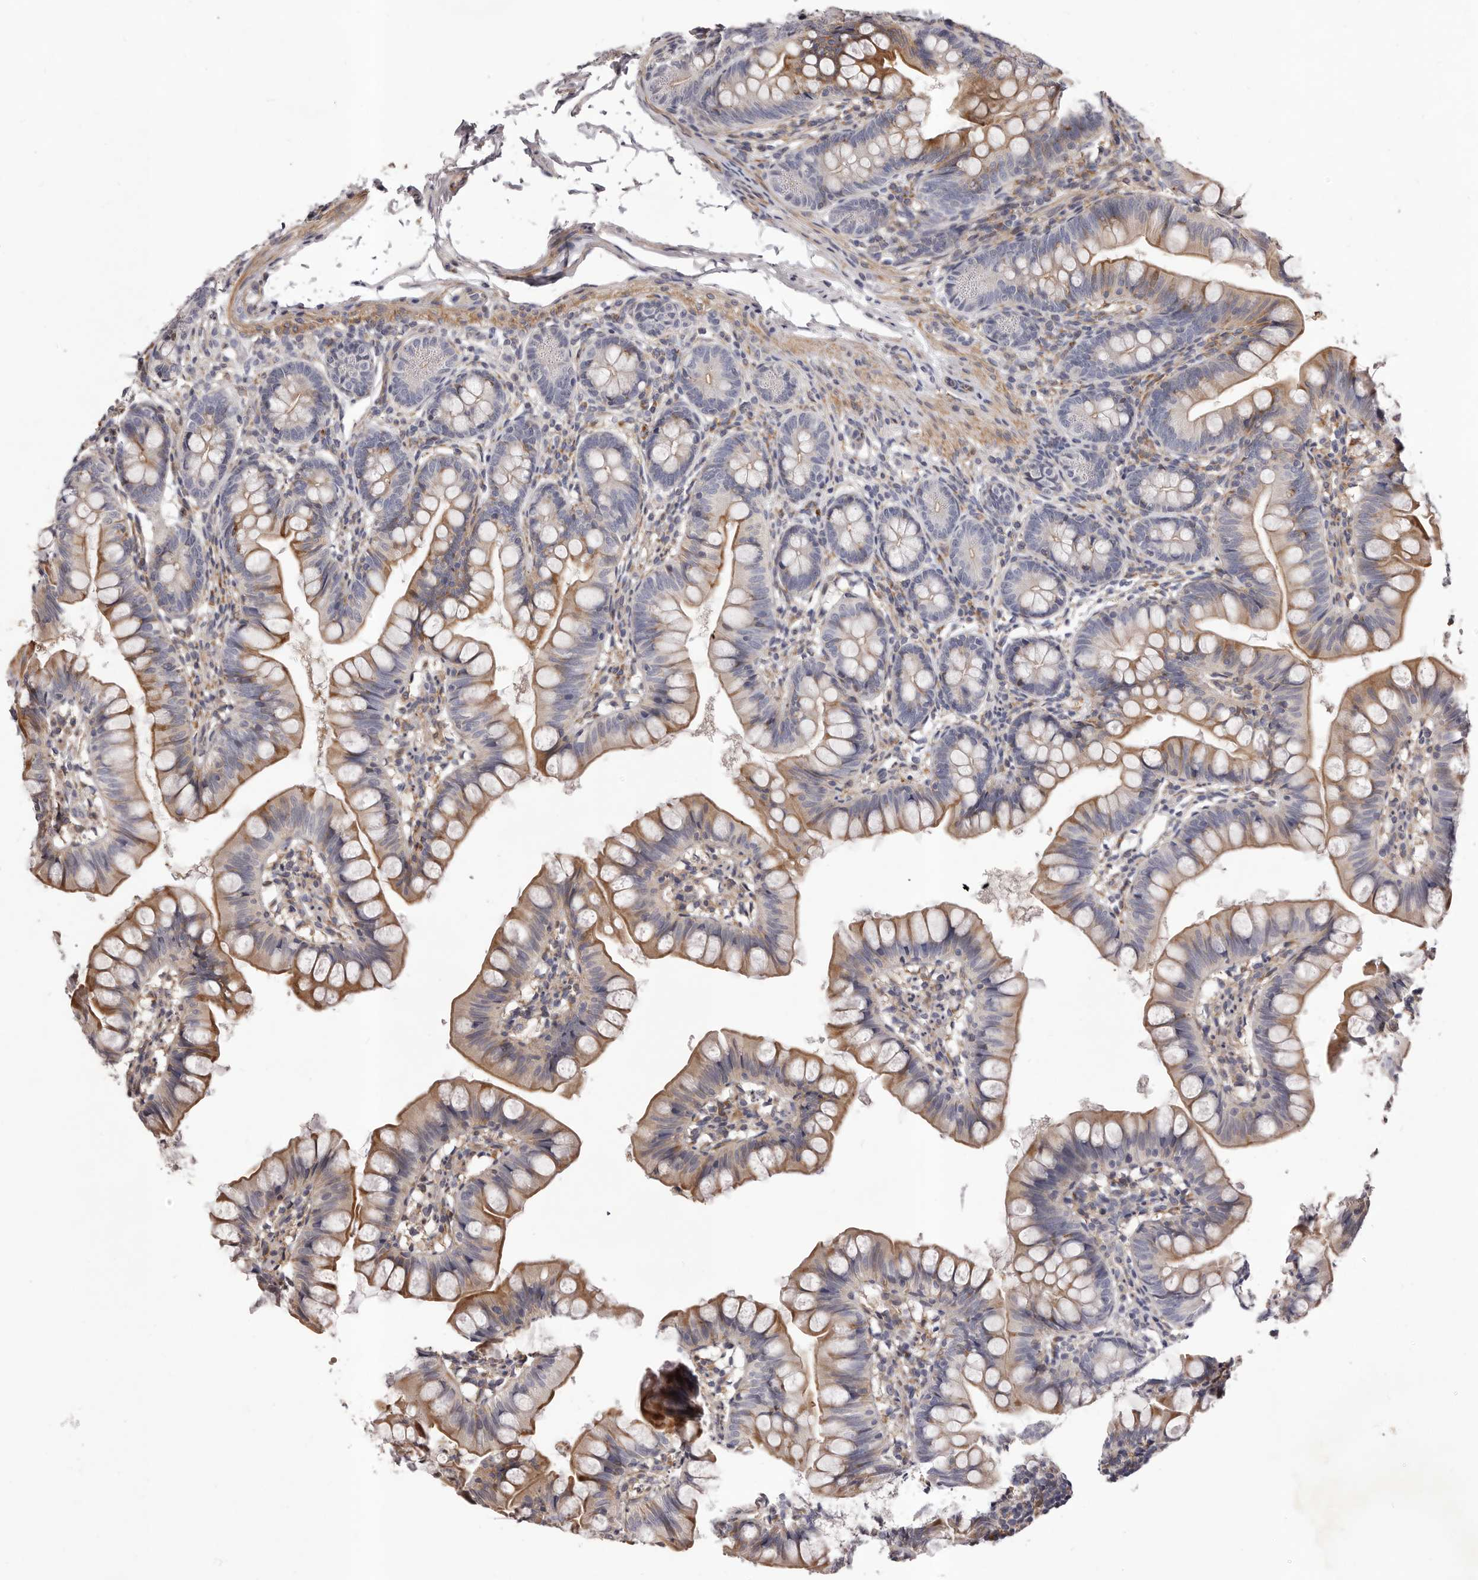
{"staining": {"intensity": "moderate", "quantity": ">75%", "location": "cytoplasmic/membranous"}, "tissue": "small intestine", "cell_type": "Glandular cells", "image_type": "normal", "snomed": [{"axis": "morphology", "description": "Normal tissue, NOS"}, {"axis": "topography", "description": "Small intestine"}], "caption": "Immunohistochemistry (IHC) of benign small intestine demonstrates medium levels of moderate cytoplasmic/membranous staining in about >75% of glandular cells.", "gene": "ALPK1", "patient": {"sex": "male", "age": 7}}